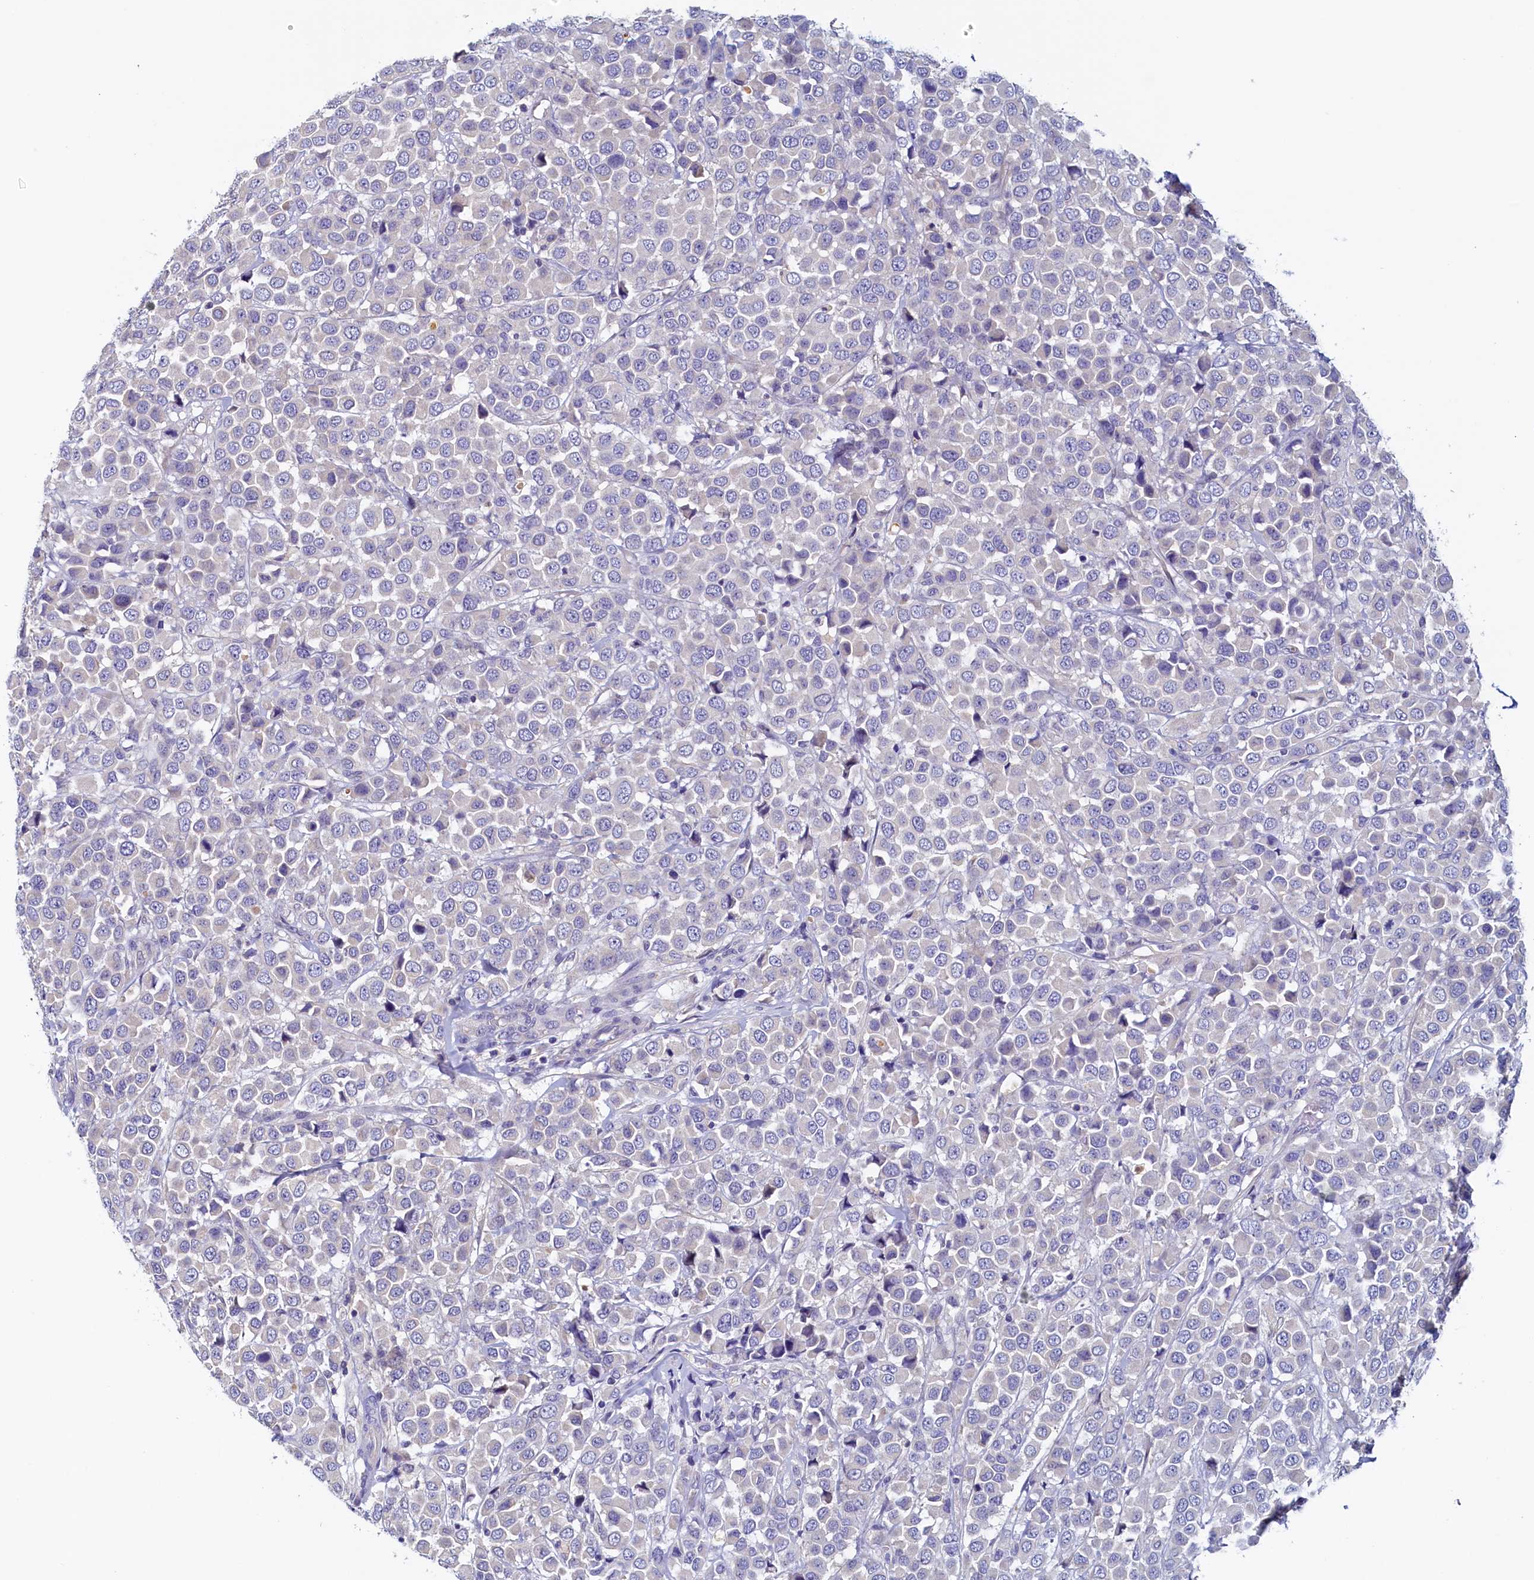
{"staining": {"intensity": "negative", "quantity": "none", "location": "none"}, "tissue": "breast cancer", "cell_type": "Tumor cells", "image_type": "cancer", "snomed": [{"axis": "morphology", "description": "Duct carcinoma"}, {"axis": "topography", "description": "Breast"}], "caption": "IHC image of human breast cancer stained for a protein (brown), which reveals no expression in tumor cells.", "gene": "DTD1", "patient": {"sex": "female", "age": 61}}